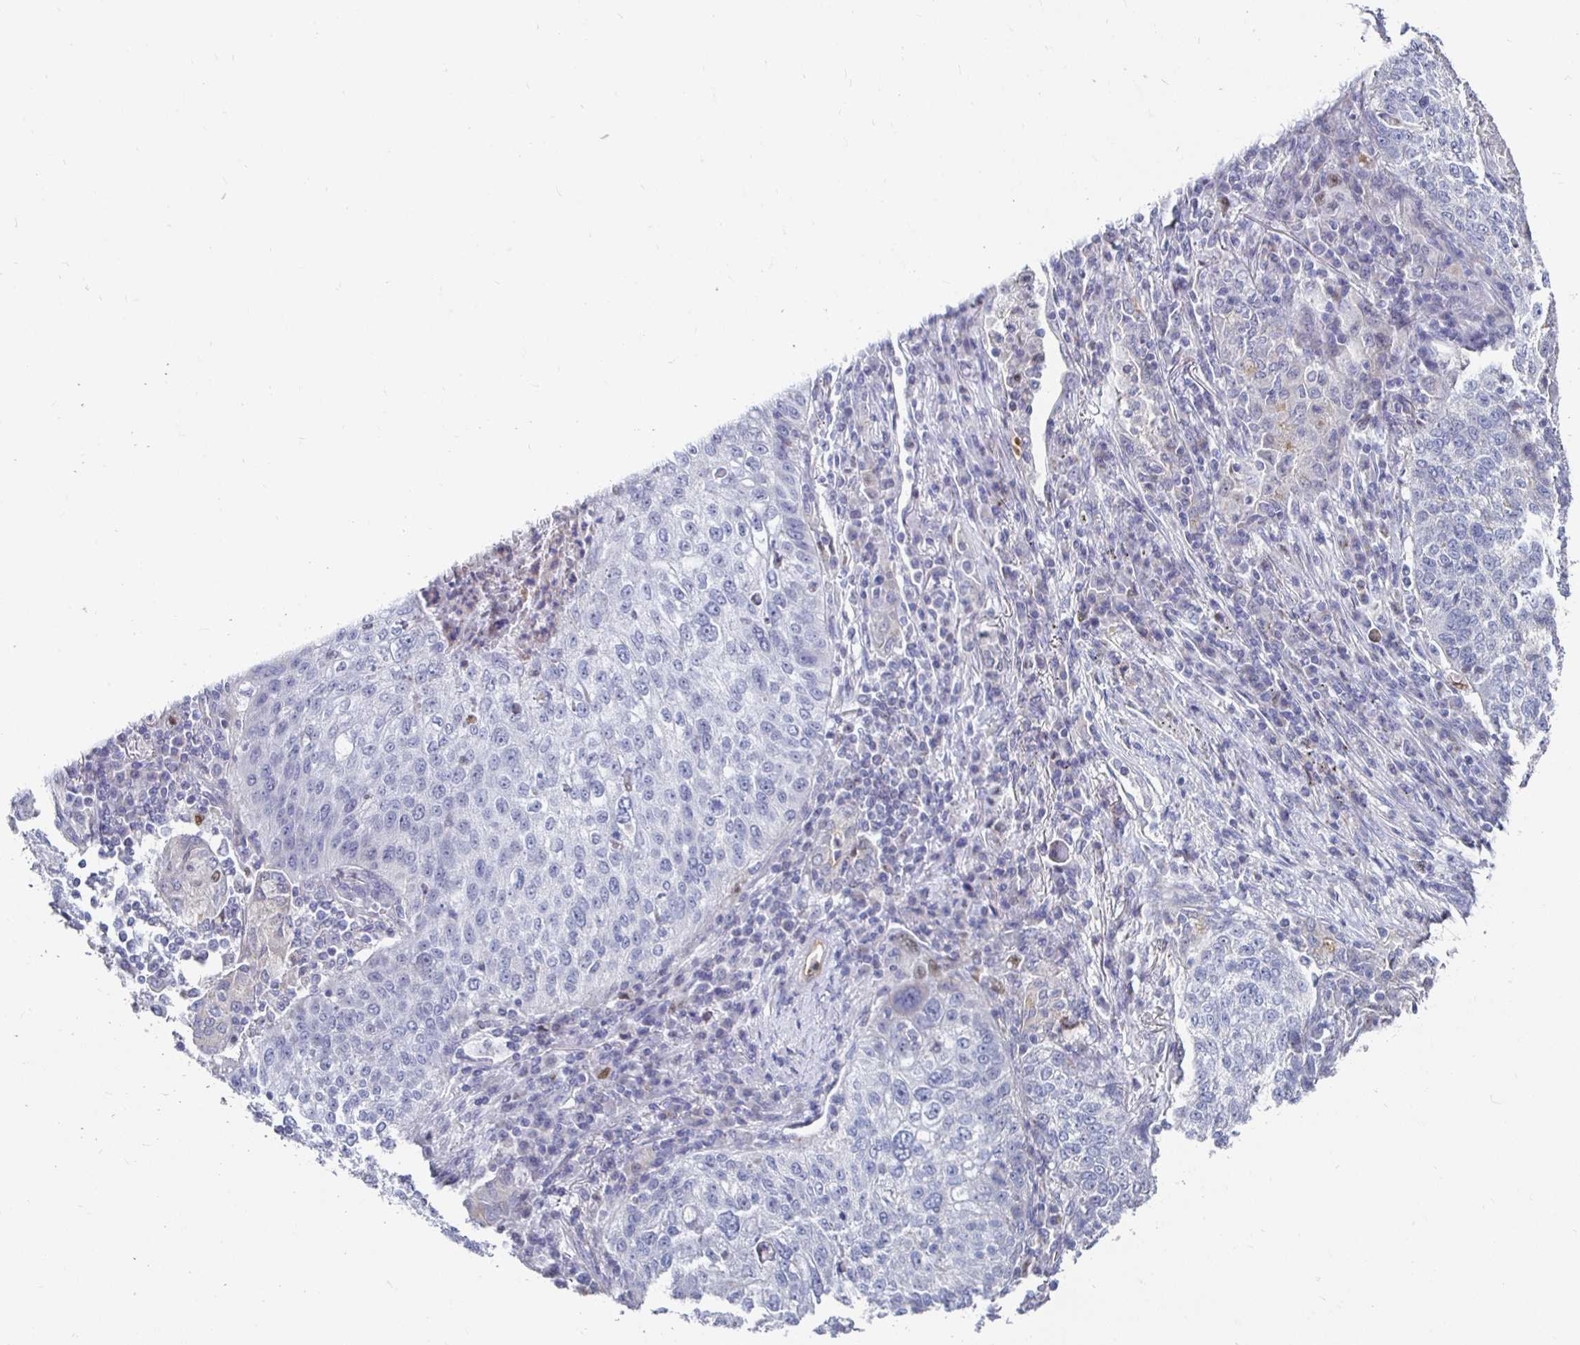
{"staining": {"intensity": "negative", "quantity": "none", "location": "none"}, "tissue": "lung cancer", "cell_type": "Tumor cells", "image_type": "cancer", "snomed": [{"axis": "morphology", "description": "Squamous cell carcinoma, NOS"}, {"axis": "topography", "description": "Lung"}], "caption": "DAB immunohistochemical staining of human squamous cell carcinoma (lung) displays no significant positivity in tumor cells.", "gene": "NOCT", "patient": {"sex": "male", "age": 63}}